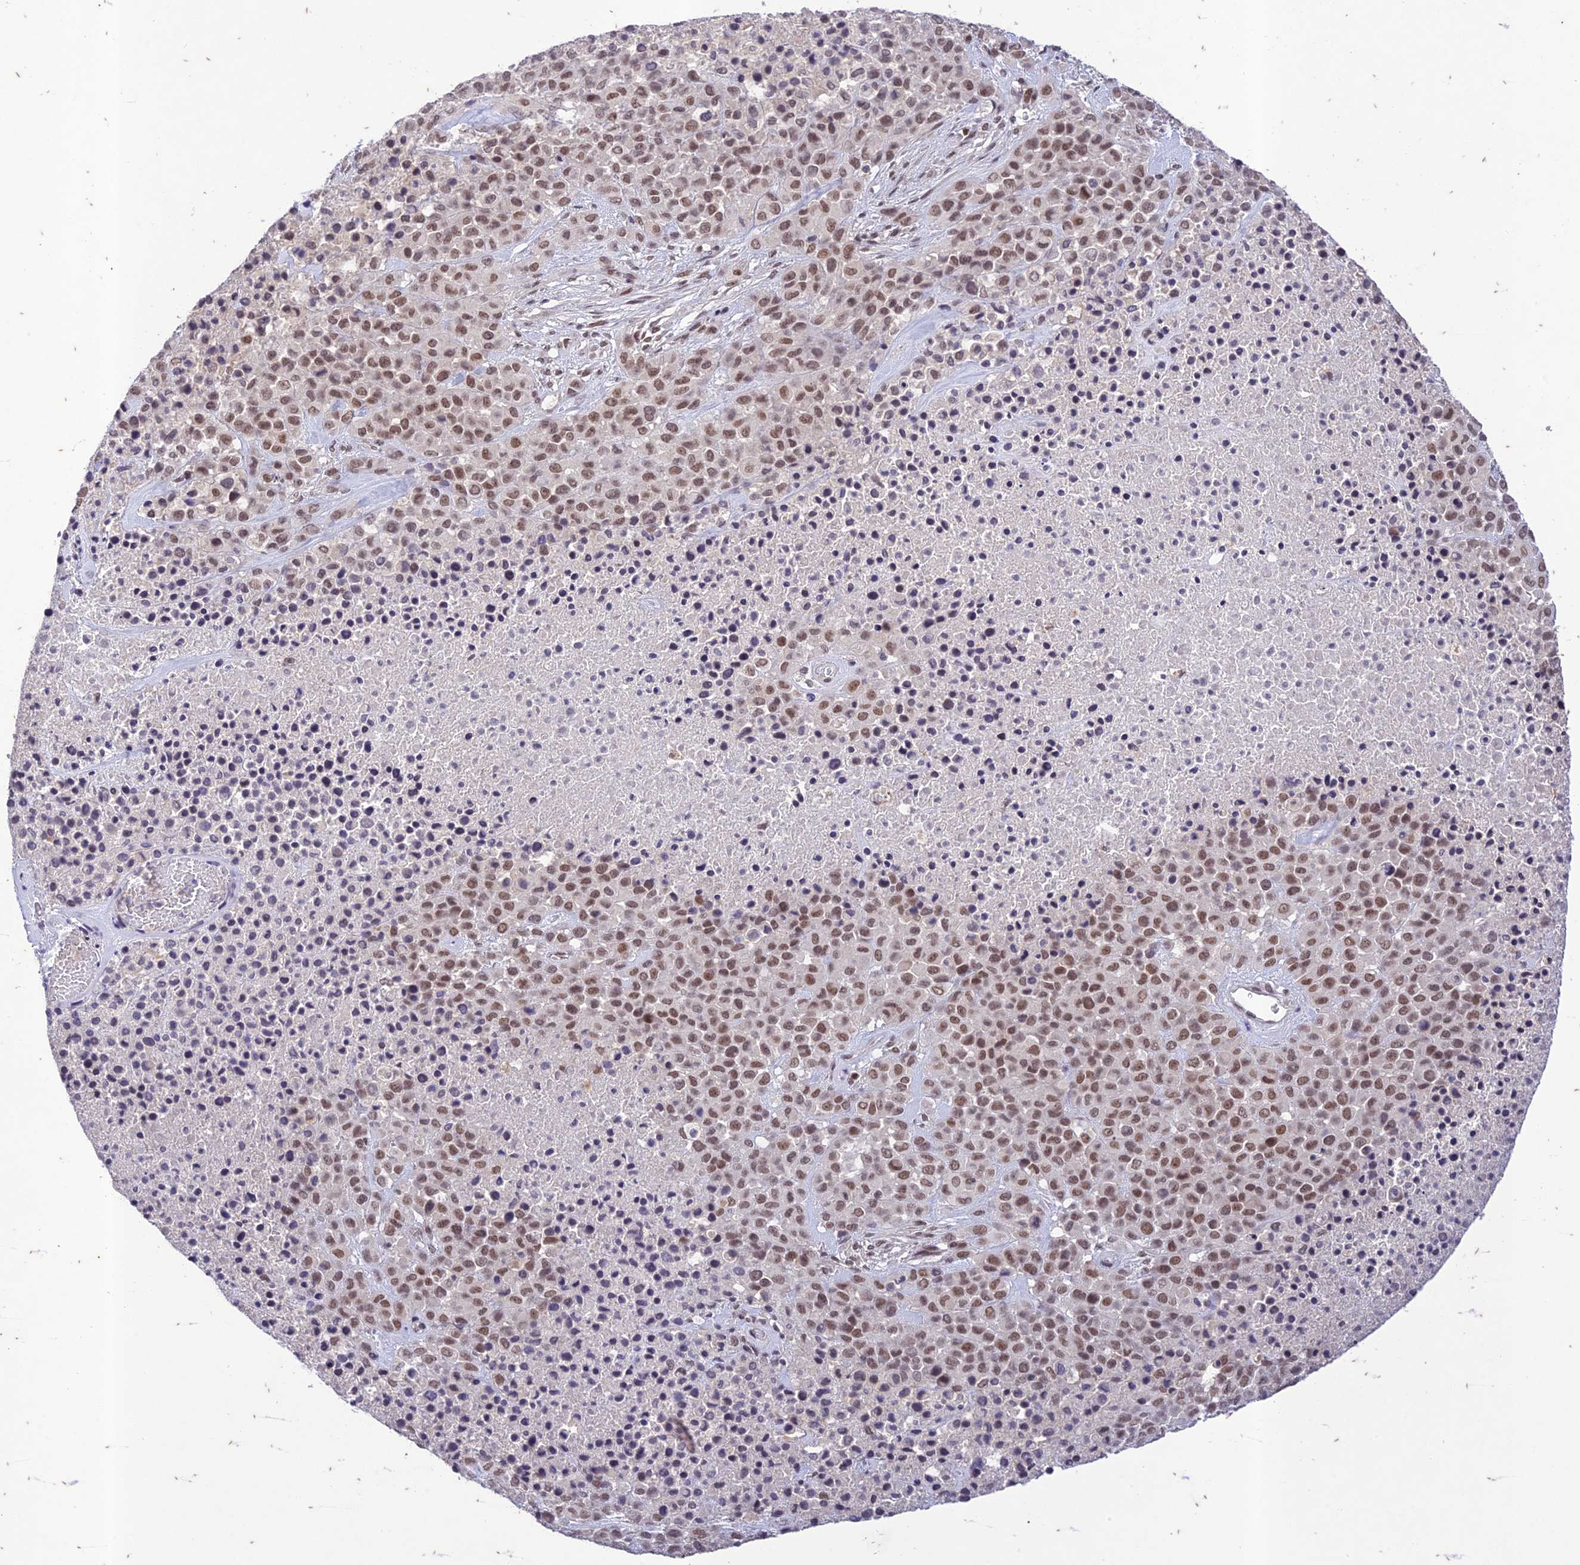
{"staining": {"intensity": "moderate", "quantity": ">75%", "location": "nuclear"}, "tissue": "melanoma", "cell_type": "Tumor cells", "image_type": "cancer", "snomed": [{"axis": "morphology", "description": "Malignant melanoma, Metastatic site"}, {"axis": "topography", "description": "Skin"}], "caption": "Moderate nuclear staining is appreciated in about >75% of tumor cells in melanoma.", "gene": "POP4", "patient": {"sex": "female", "age": 81}}